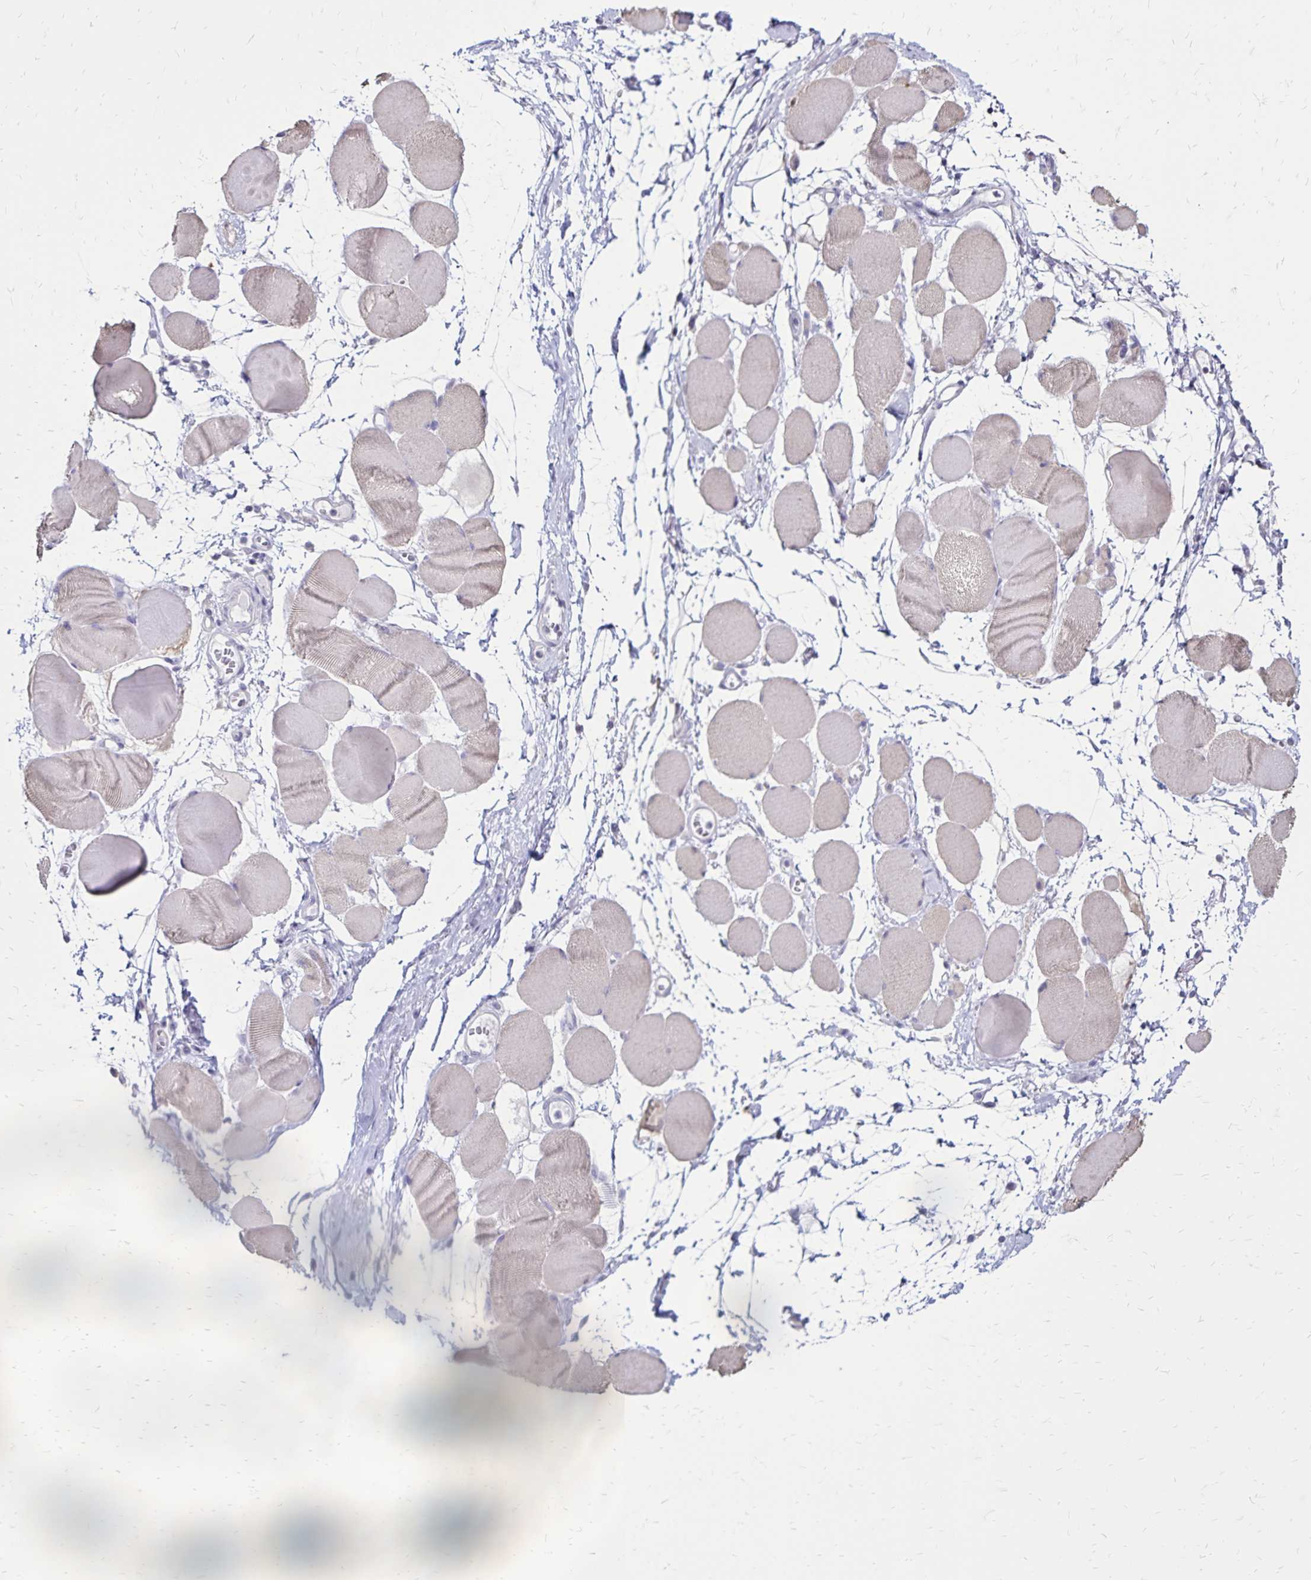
{"staining": {"intensity": "weak", "quantity": "<25%", "location": "cytoplasmic/membranous"}, "tissue": "skeletal muscle", "cell_type": "Myocytes", "image_type": "normal", "snomed": [{"axis": "morphology", "description": "Normal tissue, NOS"}, {"axis": "topography", "description": "Skeletal muscle"}], "caption": "Immunohistochemical staining of benign human skeletal muscle exhibits no significant positivity in myocytes. (DAB (3,3'-diaminobenzidine) IHC with hematoxylin counter stain).", "gene": "SH3GL3", "patient": {"sex": "female", "age": 75}}